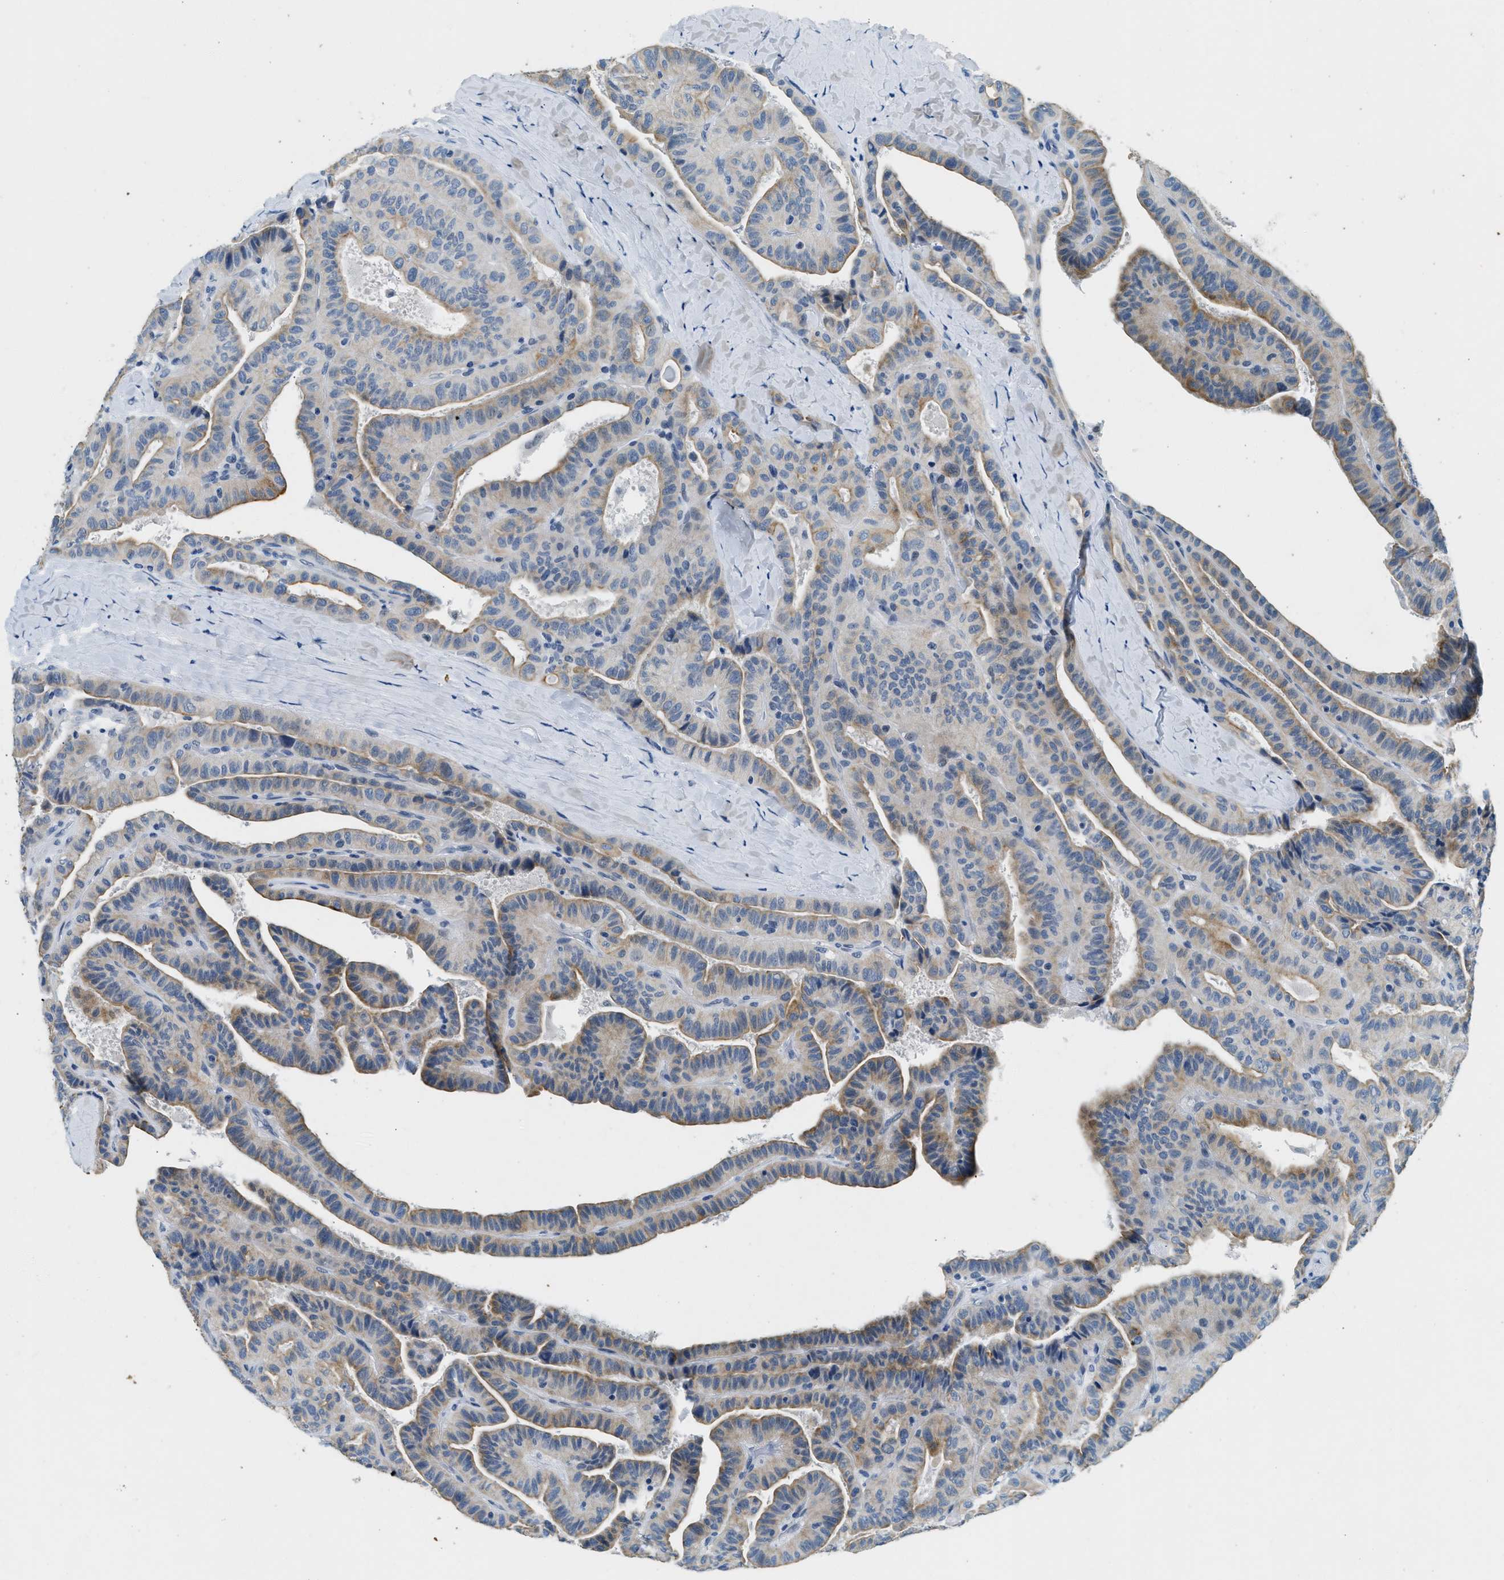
{"staining": {"intensity": "weak", "quantity": ">75%", "location": "cytoplasmic/membranous"}, "tissue": "thyroid cancer", "cell_type": "Tumor cells", "image_type": "cancer", "snomed": [{"axis": "morphology", "description": "Papillary adenocarcinoma, NOS"}, {"axis": "topography", "description": "Thyroid gland"}], "caption": "Immunohistochemistry (IHC) micrograph of neoplastic tissue: papillary adenocarcinoma (thyroid) stained using immunohistochemistry displays low levels of weak protein expression localized specifically in the cytoplasmic/membranous of tumor cells, appearing as a cytoplasmic/membranous brown color.", "gene": "CFAP20", "patient": {"sex": "male", "age": 77}}